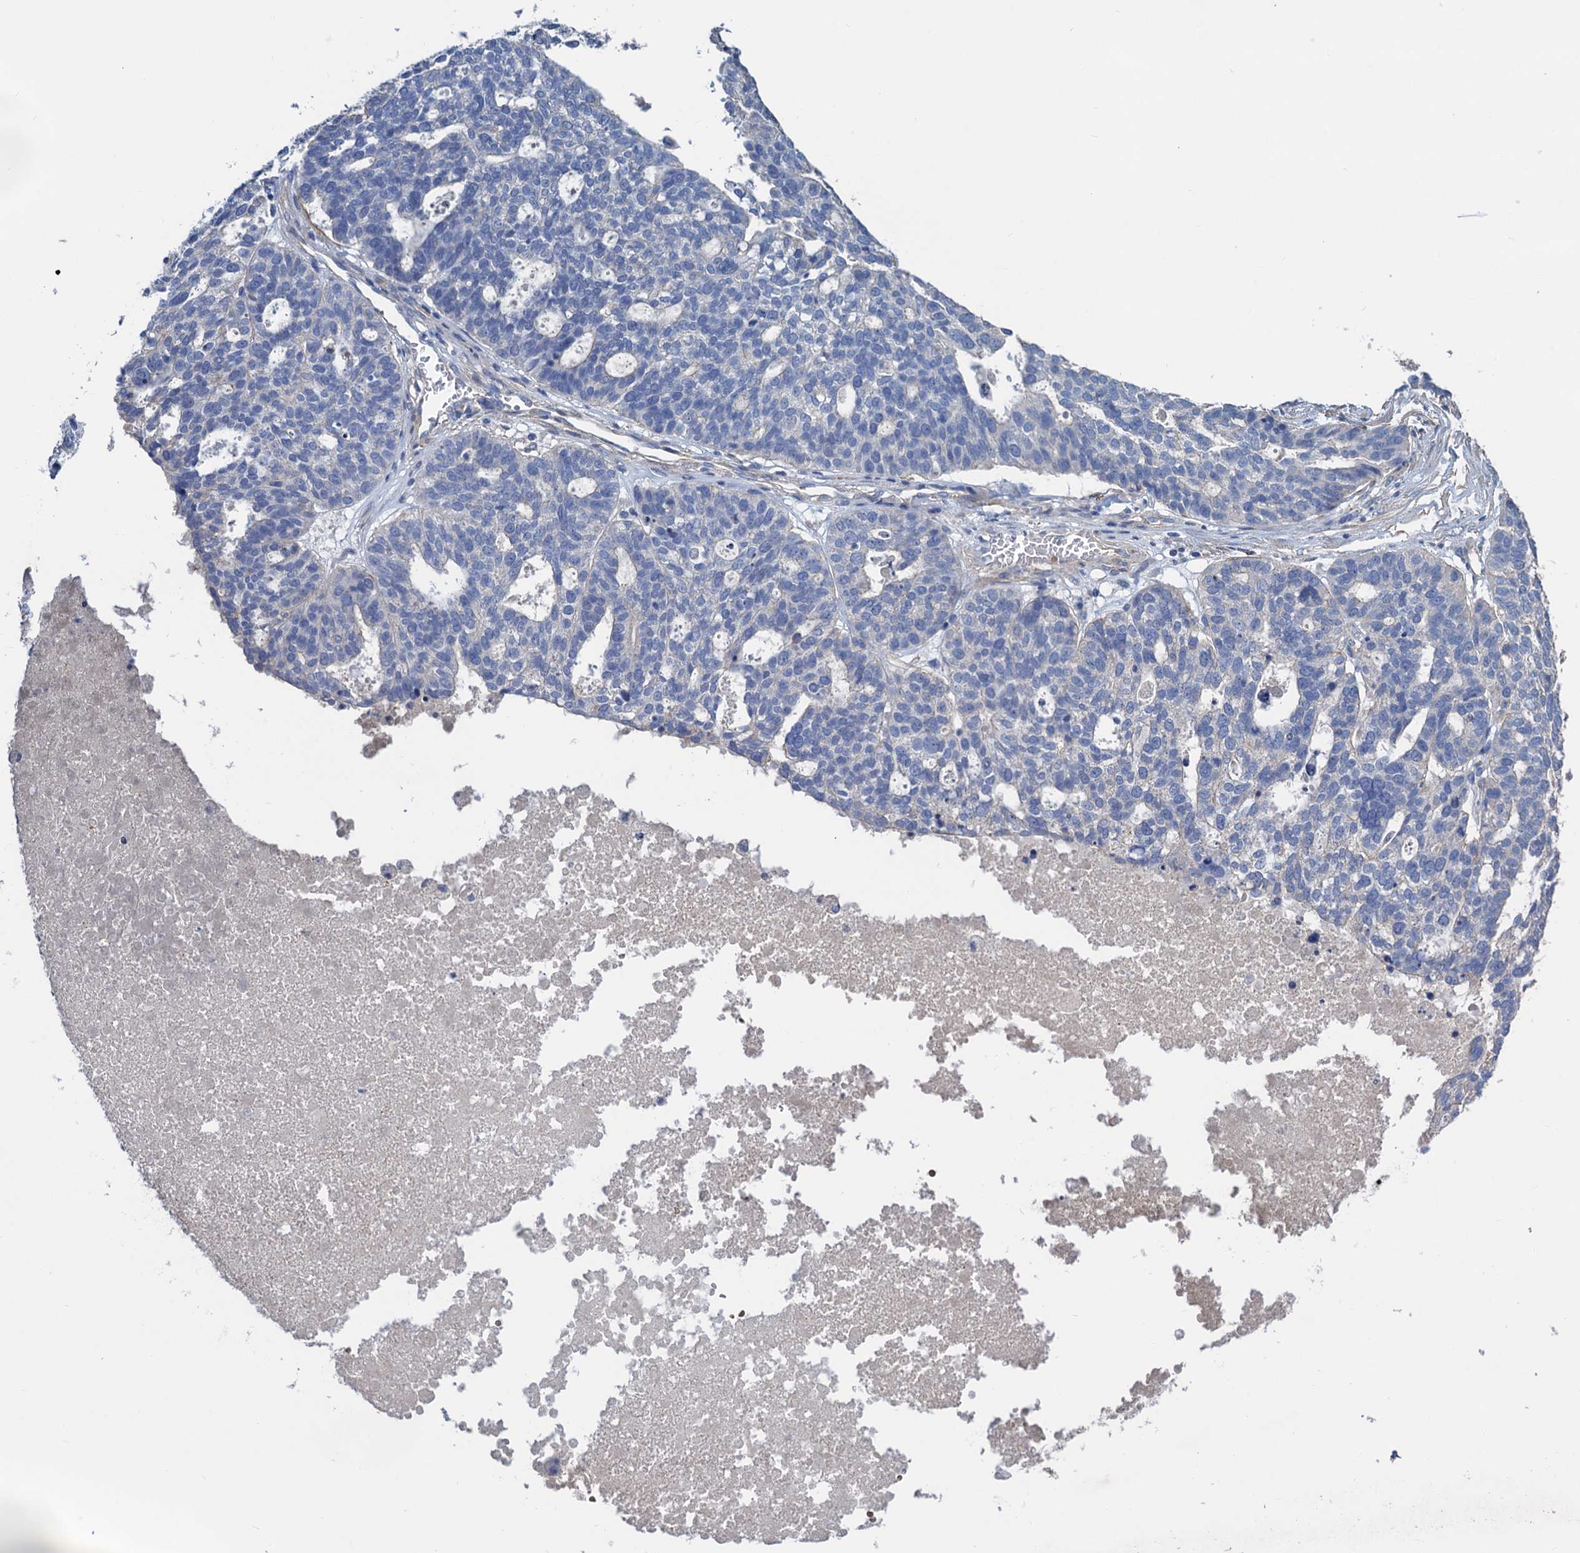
{"staining": {"intensity": "negative", "quantity": "none", "location": "none"}, "tissue": "ovarian cancer", "cell_type": "Tumor cells", "image_type": "cancer", "snomed": [{"axis": "morphology", "description": "Cystadenocarcinoma, serous, NOS"}, {"axis": "topography", "description": "Ovary"}], "caption": "DAB immunohistochemical staining of ovarian cancer (serous cystadenocarcinoma) demonstrates no significant positivity in tumor cells.", "gene": "SMCO3", "patient": {"sex": "female", "age": 59}}